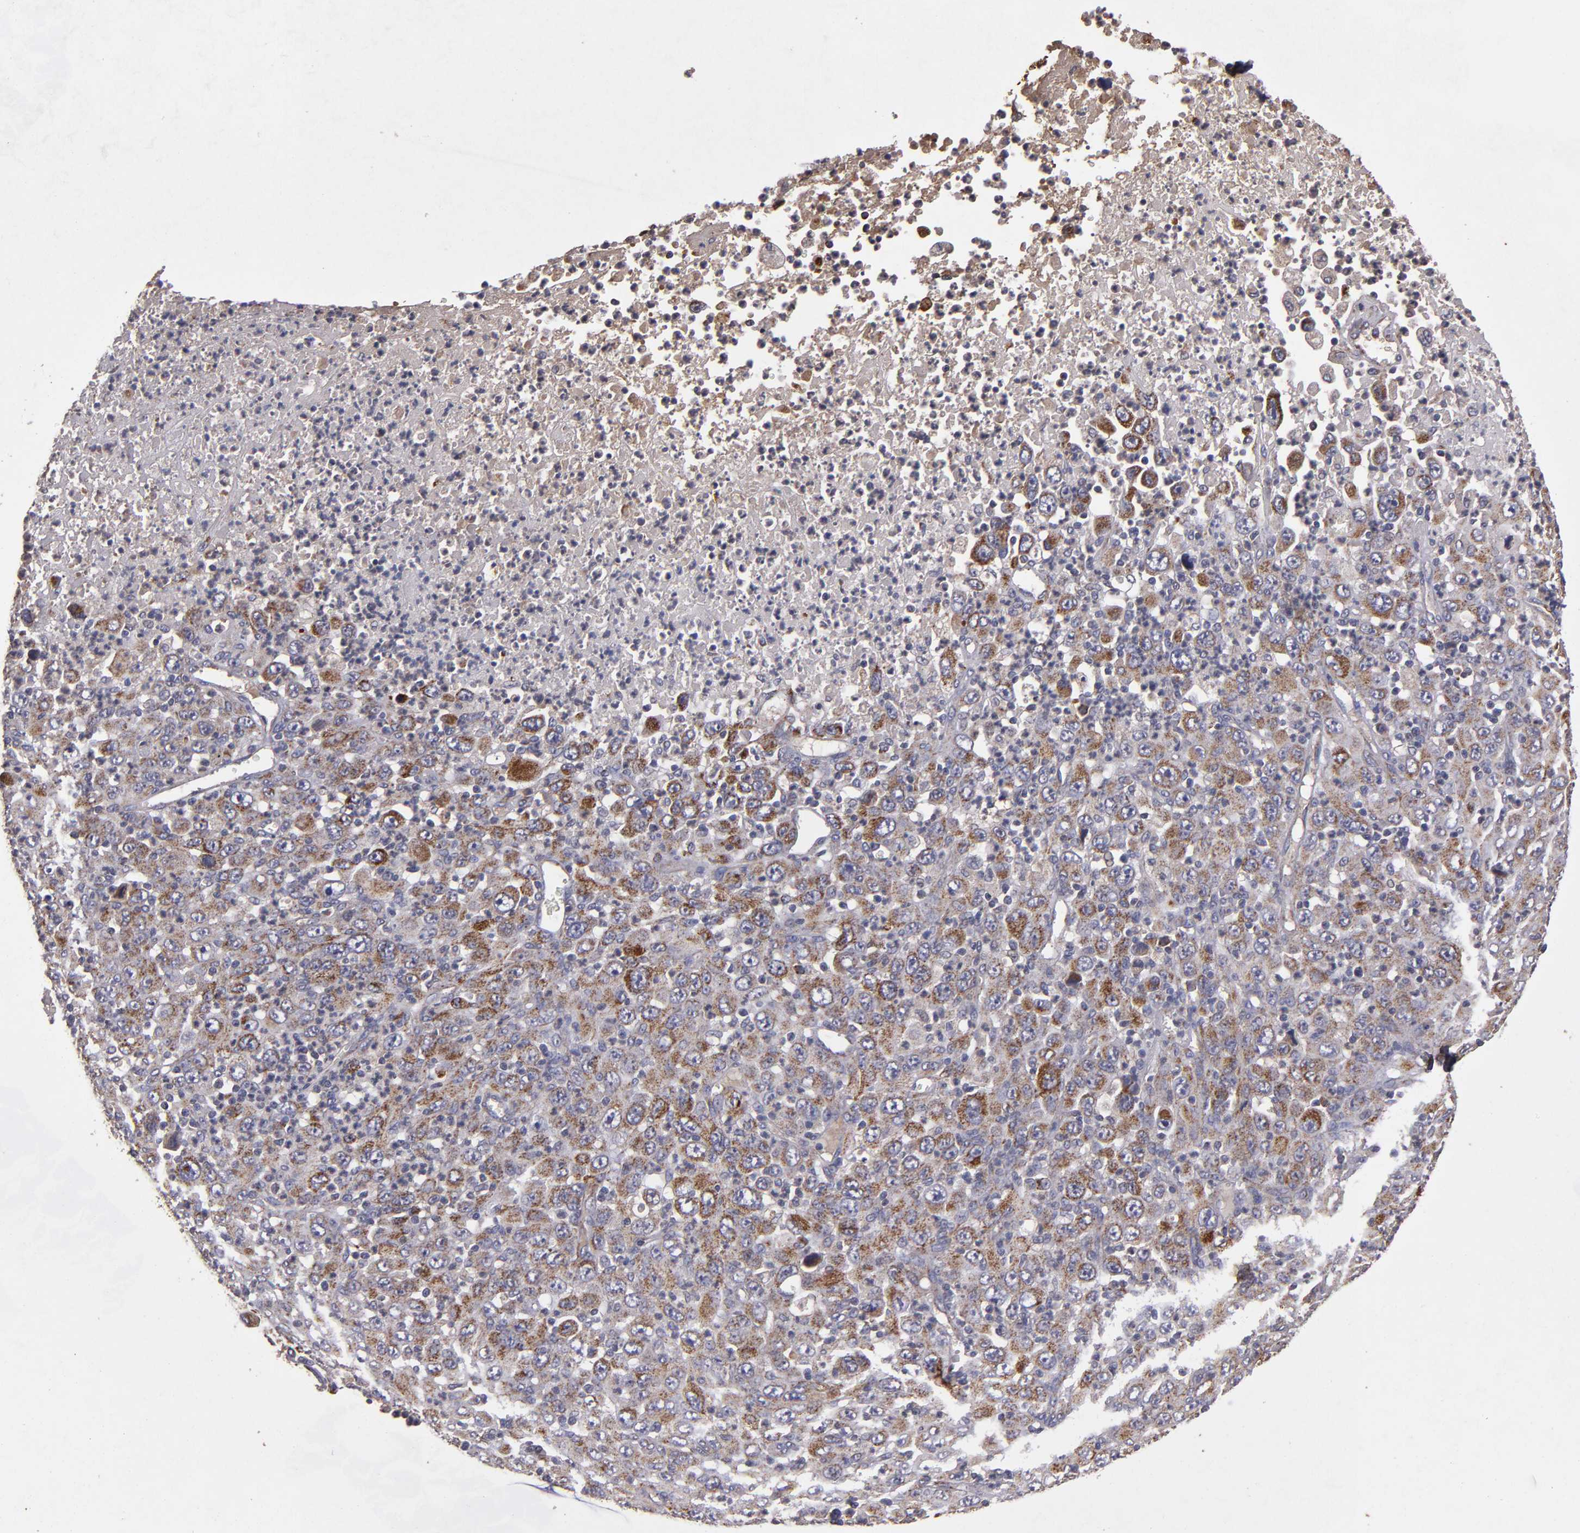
{"staining": {"intensity": "moderate", "quantity": ">75%", "location": "cytoplasmic/membranous"}, "tissue": "melanoma", "cell_type": "Tumor cells", "image_type": "cancer", "snomed": [{"axis": "morphology", "description": "Malignant melanoma, Metastatic site"}, {"axis": "topography", "description": "Skin"}], "caption": "A brown stain shows moderate cytoplasmic/membranous positivity of a protein in melanoma tumor cells. (DAB IHC, brown staining for protein, blue staining for nuclei).", "gene": "TIMM9", "patient": {"sex": "female", "age": 56}}